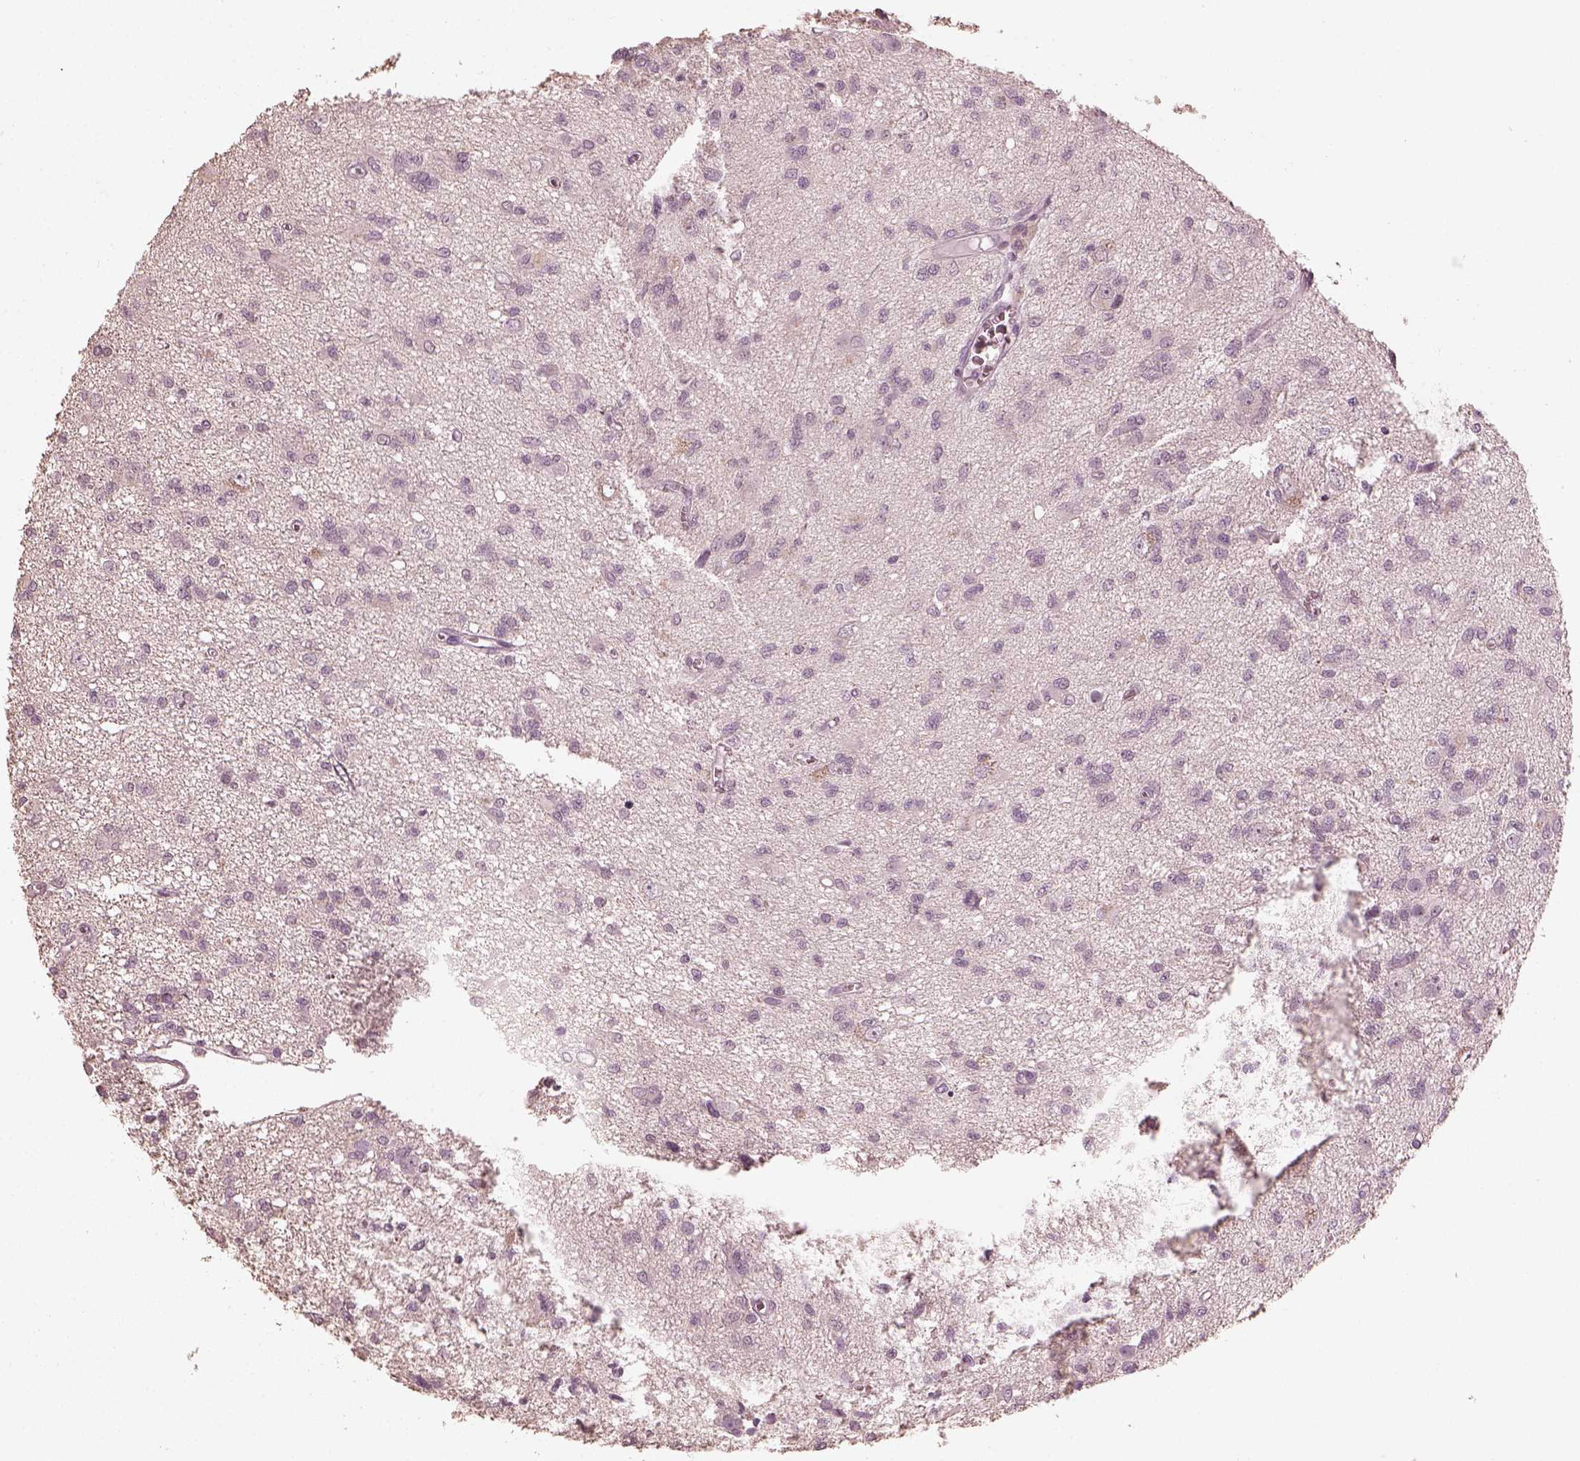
{"staining": {"intensity": "negative", "quantity": "none", "location": "none"}, "tissue": "glioma", "cell_type": "Tumor cells", "image_type": "cancer", "snomed": [{"axis": "morphology", "description": "Glioma, malignant, Low grade"}, {"axis": "topography", "description": "Brain"}], "caption": "The photomicrograph exhibits no staining of tumor cells in glioma.", "gene": "OPTC", "patient": {"sex": "male", "age": 64}}